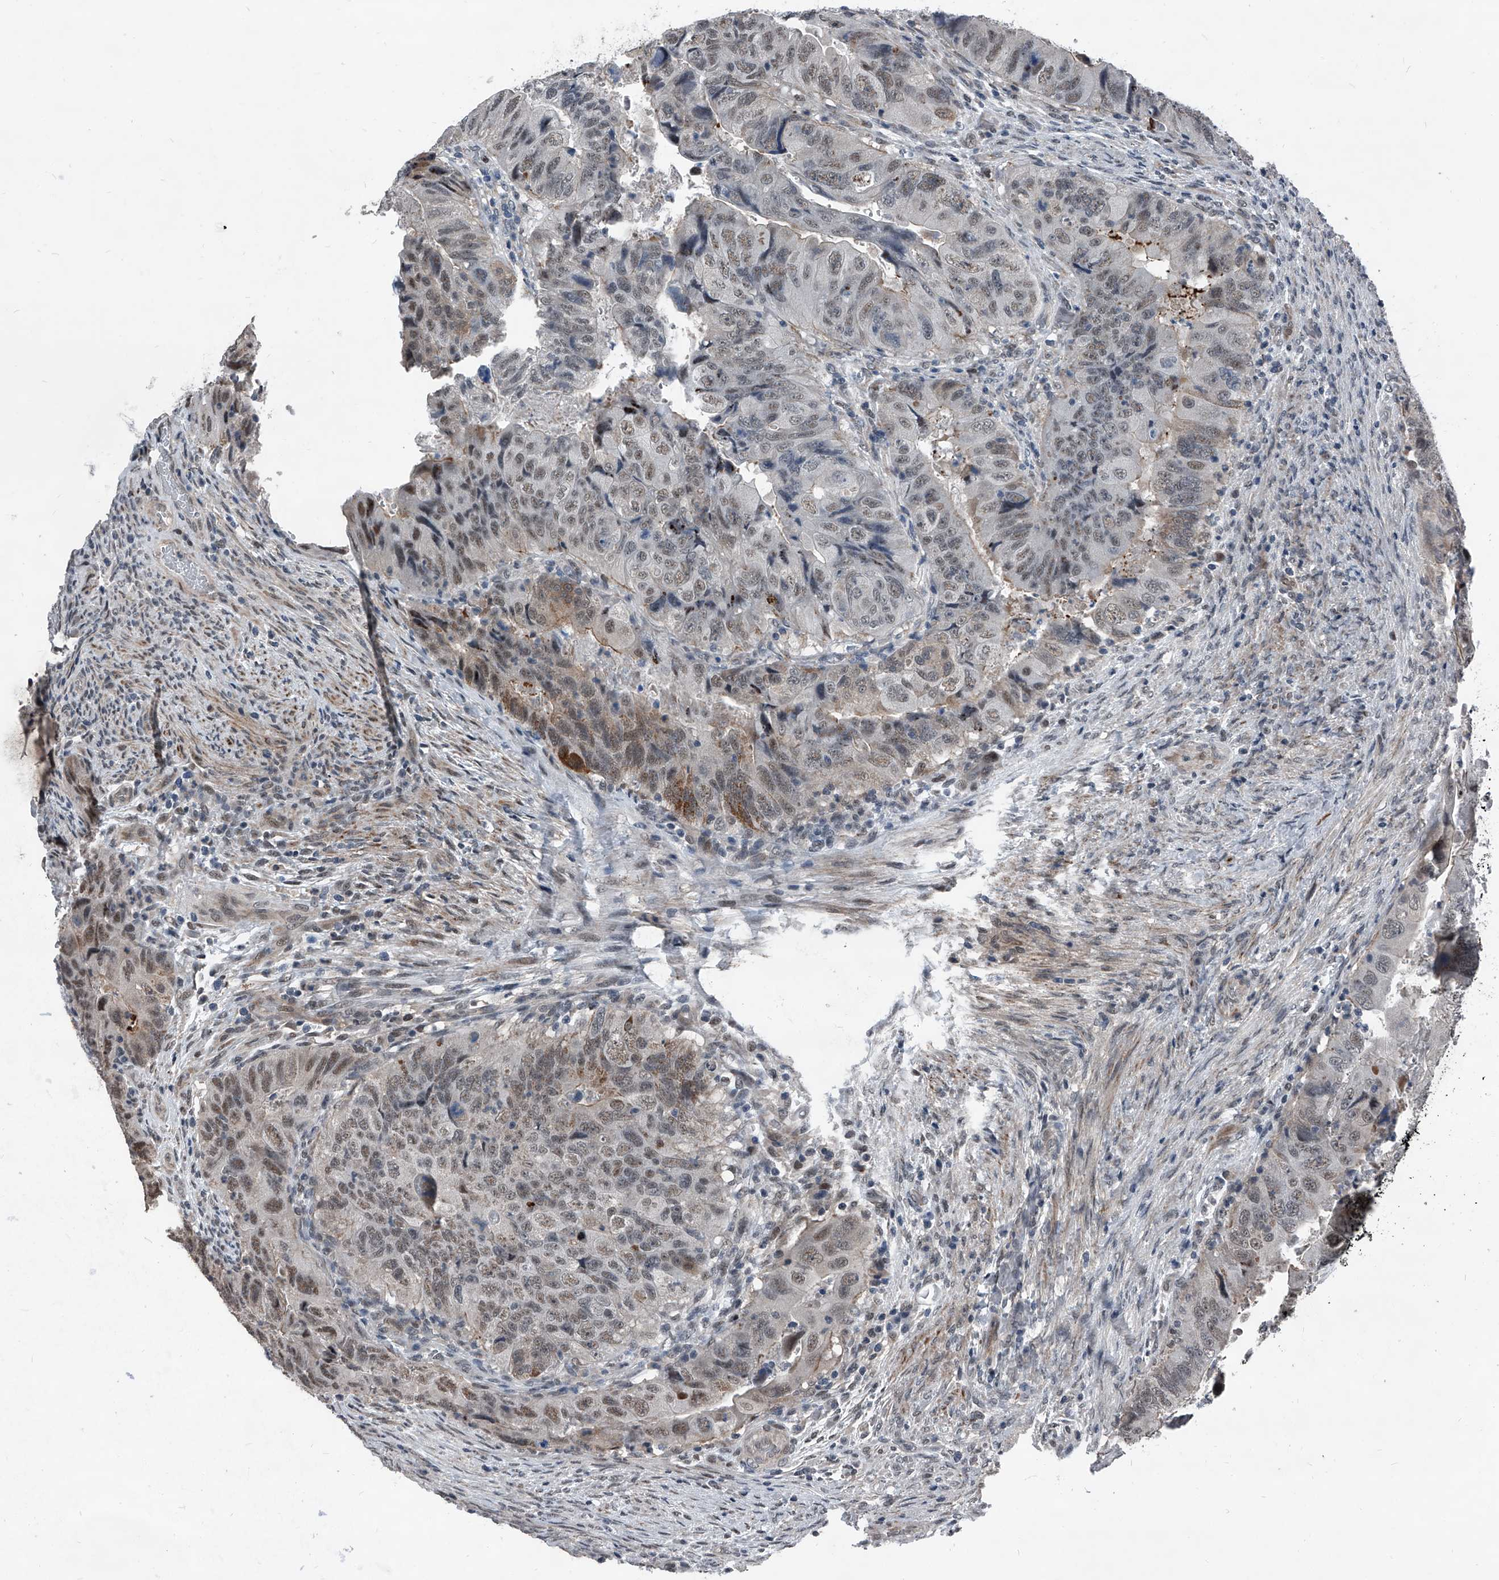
{"staining": {"intensity": "moderate", "quantity": "<25%", "location": "cytoplasmic/membranous,nuclear"}, "tissue": "colorectal cancer", "cell_type": "Tumor cells", "image_type": "cancer", "snomed": [{"axis": "morphology", "description": "Adenocarcinoma, NOS"}, {"axis": "topography", "description": "Rectum"}], "caption": "The histopathology image exhibits staining of adenocarcinoma (colorectal), revealing moderate cytoplasmic/membranous and nuclear protein positivity (brown color) within tumor cells.", "gene": "MEN1", "patient": {"sex": "male", "age": 63}}